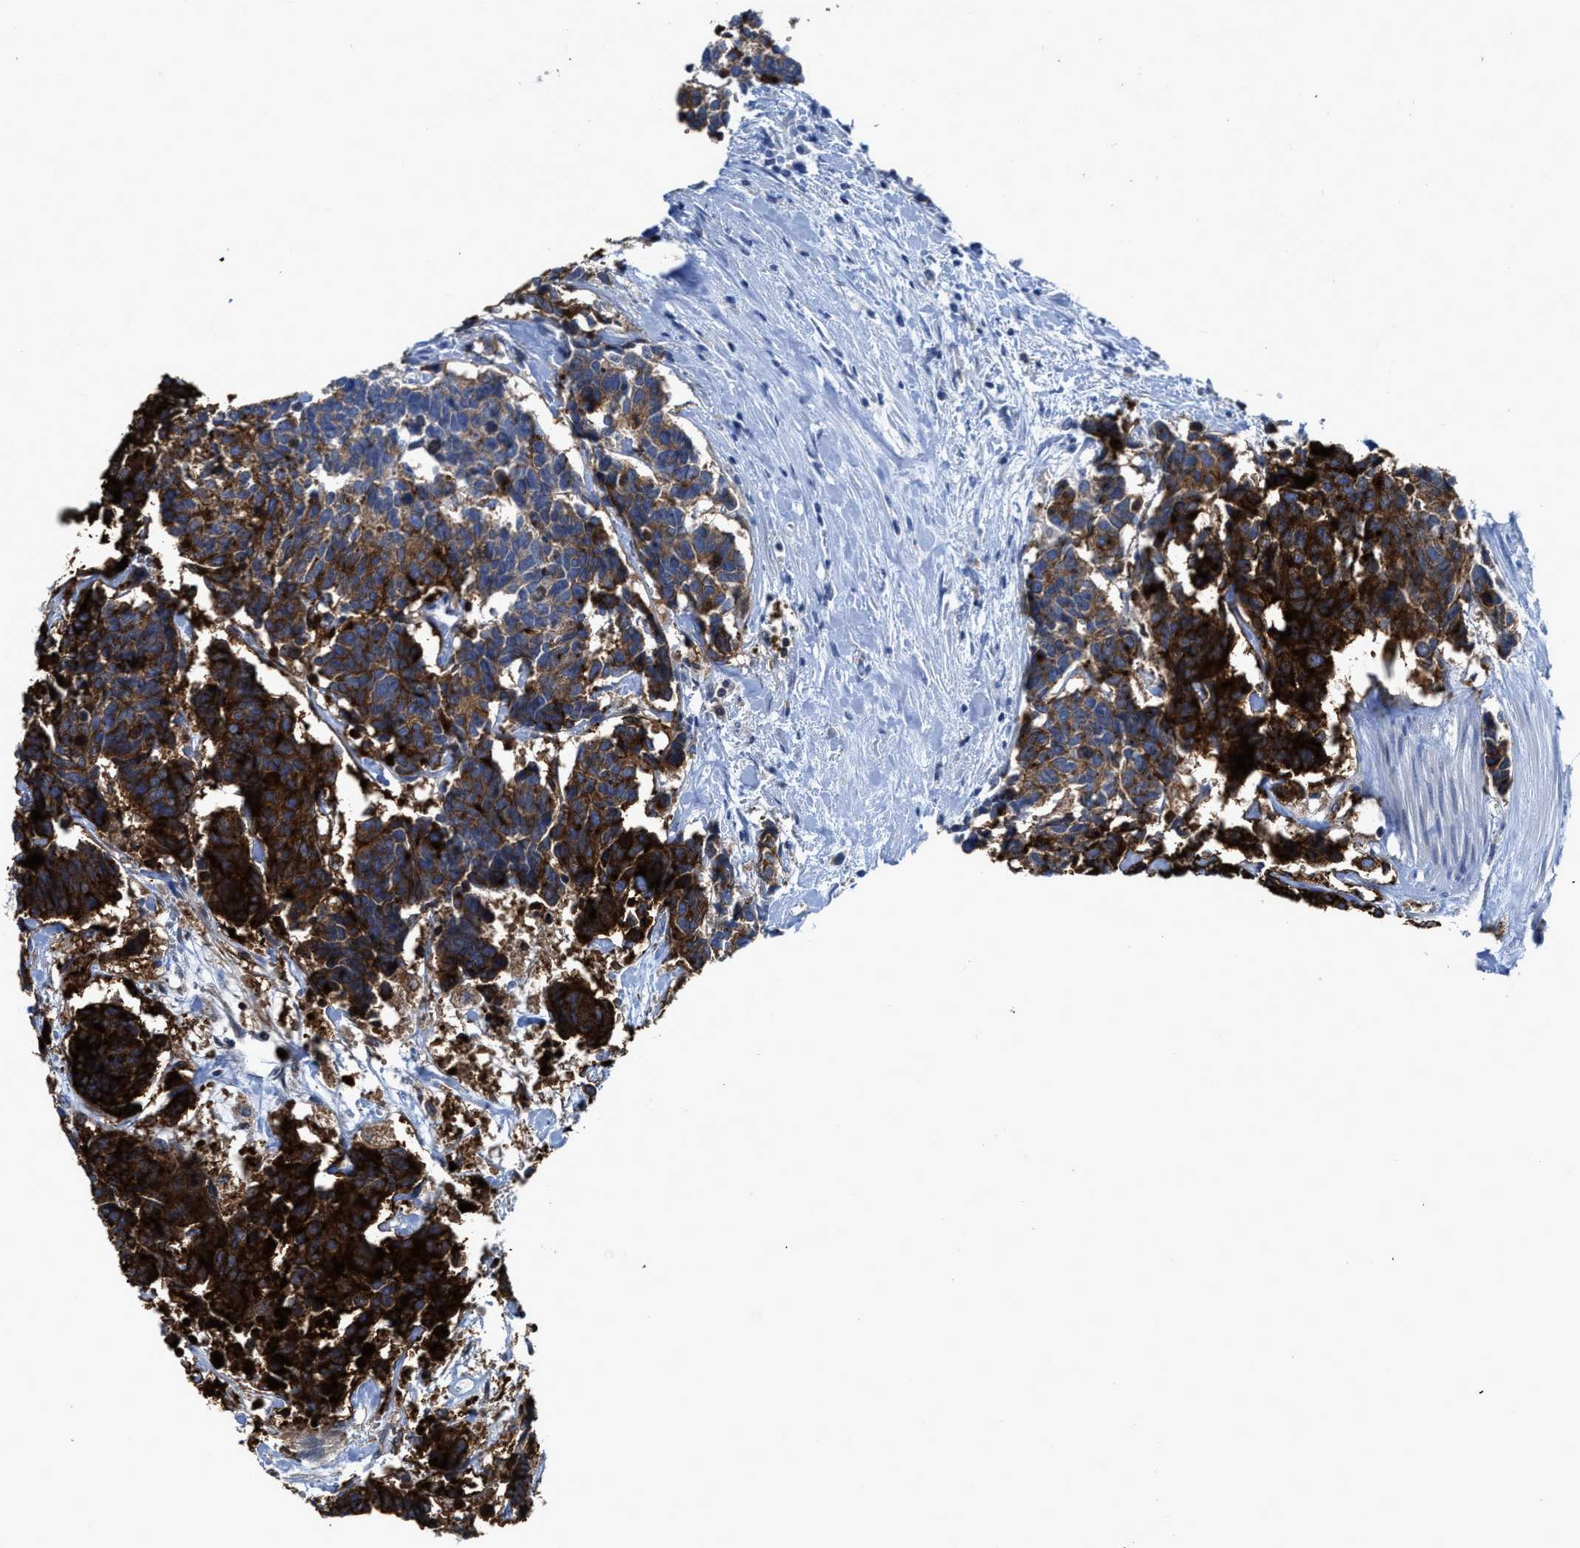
{"staining": {"intensity": "strong", "quantity": ">75%", "location": "cytoplasmic/membranous"}, "tissue": "carcinoid", "cell_type": "Tumor cells", "image_type": "cancer", "snomed": [{"axis": "morphology", "description": "Carcinoma, NOS"}, {"axis": "morphology", "description": "Carcinoid, malignant, NOS"}, {"axis": "topography", "description": "Urinary bladder"}], "caption": "Immunohistochemistry image of human carcinoid stained for a protein (brown), which demonstrates high levels of strong cytoplasmic/membranous staining in approximately >75% of tumor cells.", "gene": "CEACAM5", "patient": {"sex": "male", "age": 57}}